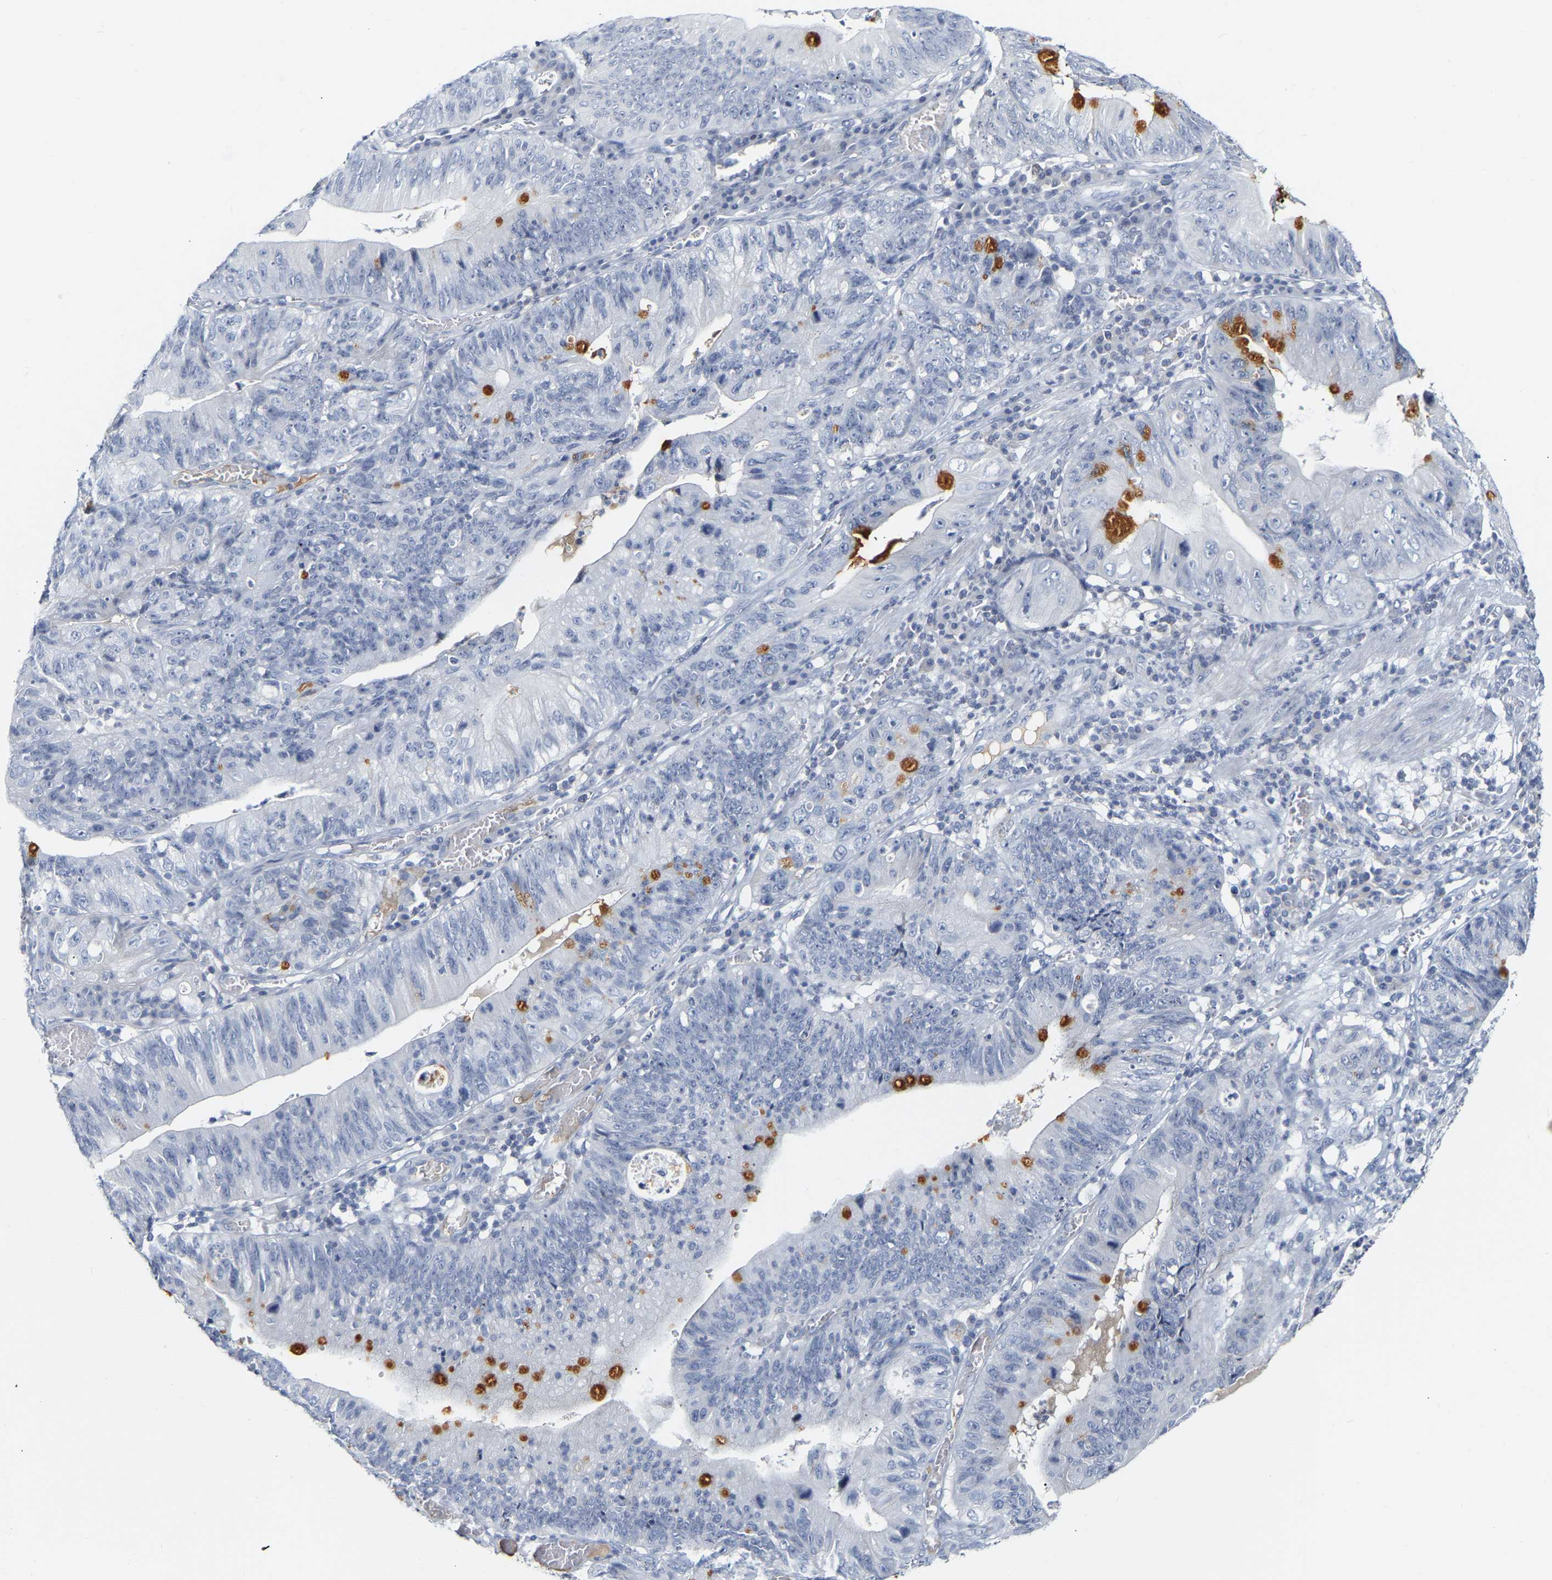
{"staining": {"intensity": "strong", "quantity": "<25%", "location": "cytoplasmic/membranous"}, "tissue": "stomach cancer", "cell_type": "Tumor cells", "image_type": "cancer", "snomed": [{"axis": "morphology", "description": "Adenocarcinoma, NOS"}, {"axis": "topography", "description": "Stomach"}], "caption": "This is an image of immunohistochemistry staining of stomach adenocarcinoma, which shows strong positivity in the cytoplasmic/membranous of tumor cells.", "gene": "GNAS", "patient": {"sex": "male", "age": 59}}